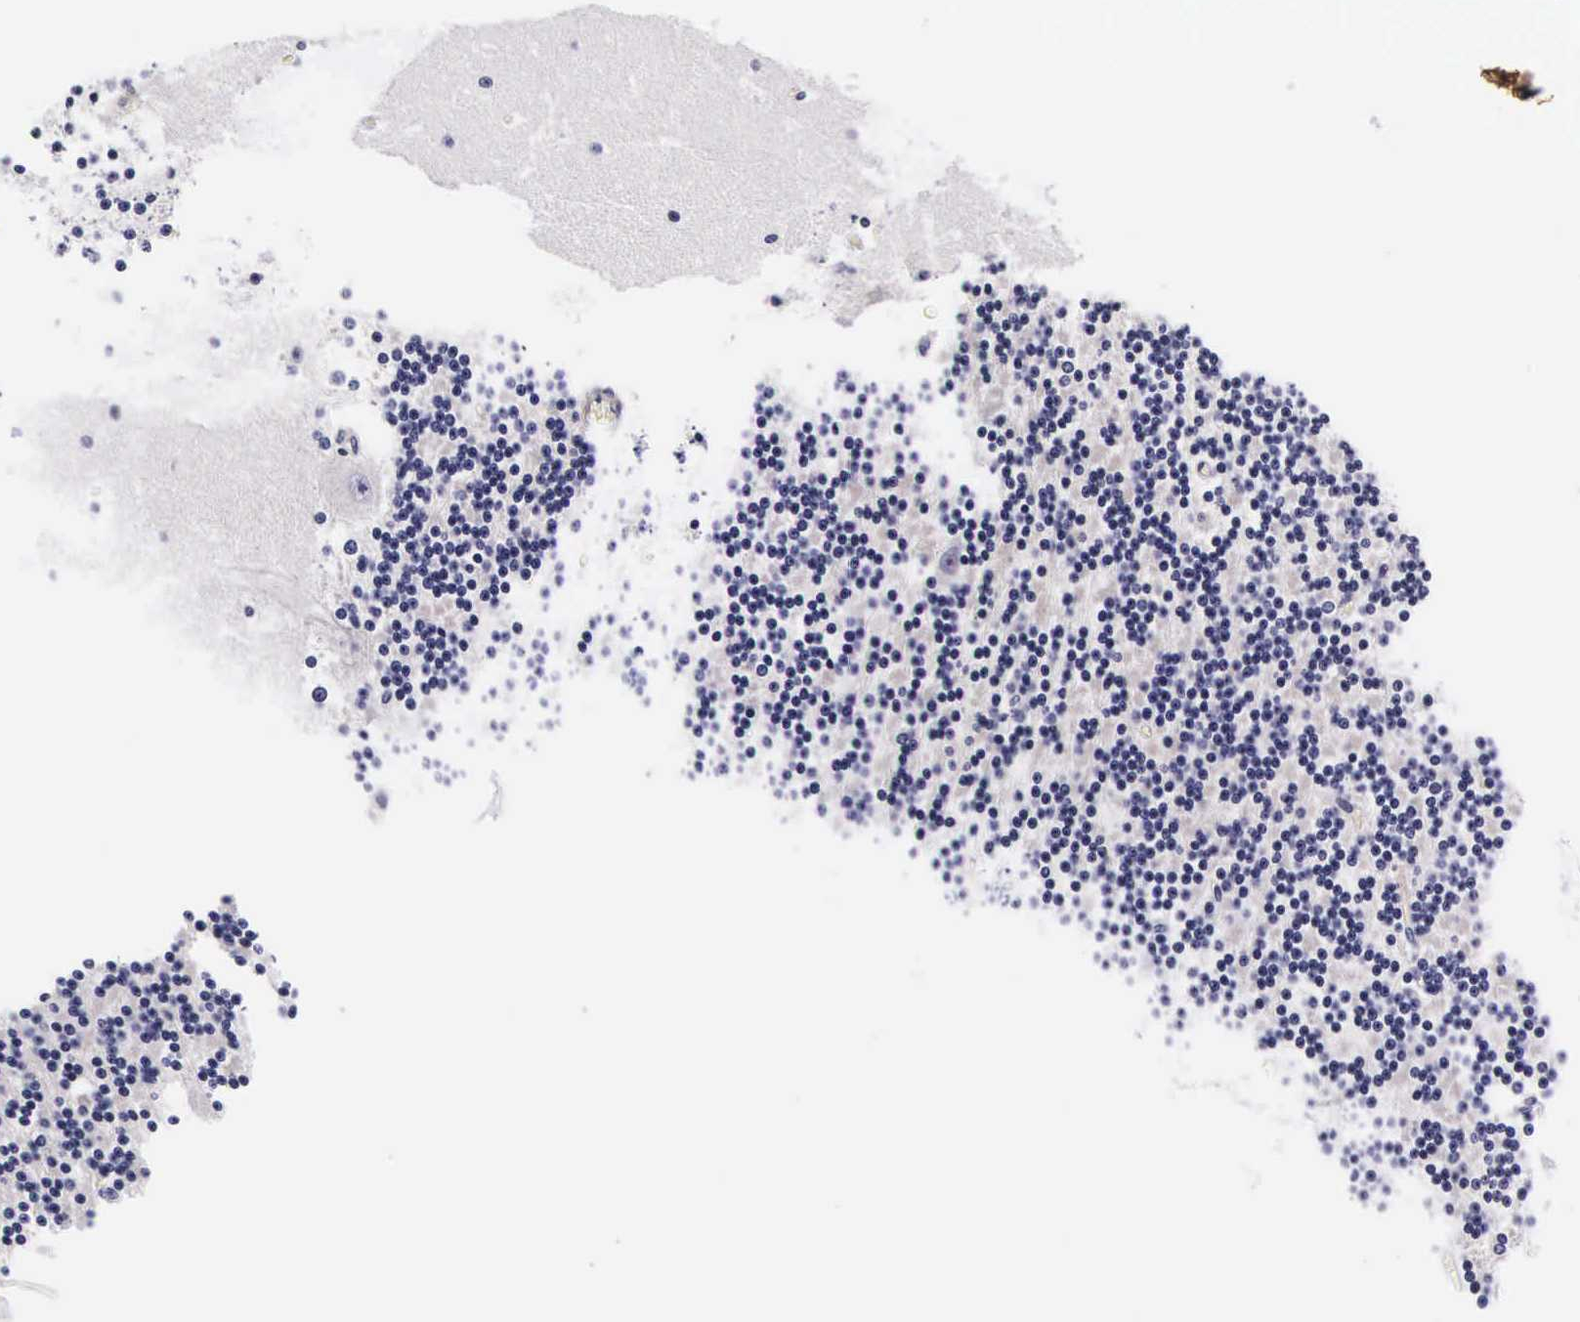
{"staining": {"intensity": "negative", "quantity": "none", "location": "none"}, "tissue": "cerebellum", "cell_type": "Cells in granular layer", "image_type": "normal", "snomed": [{"axis": "morphology", "description": "Normal tissue, NOS"}, {"axis": "topography", "description": "Cerebellum"}], "caption": "Cerebellum was stained to show a protein in brown. There is no significant expression in cells in granular layer. (Stains: DAB immunohistochemistry with hematoxylin counter stain, Microscopy: brightfield microscopy at high magnification).", "gene": "UPRT", "patient": {"sex": "female", "age": 19}}